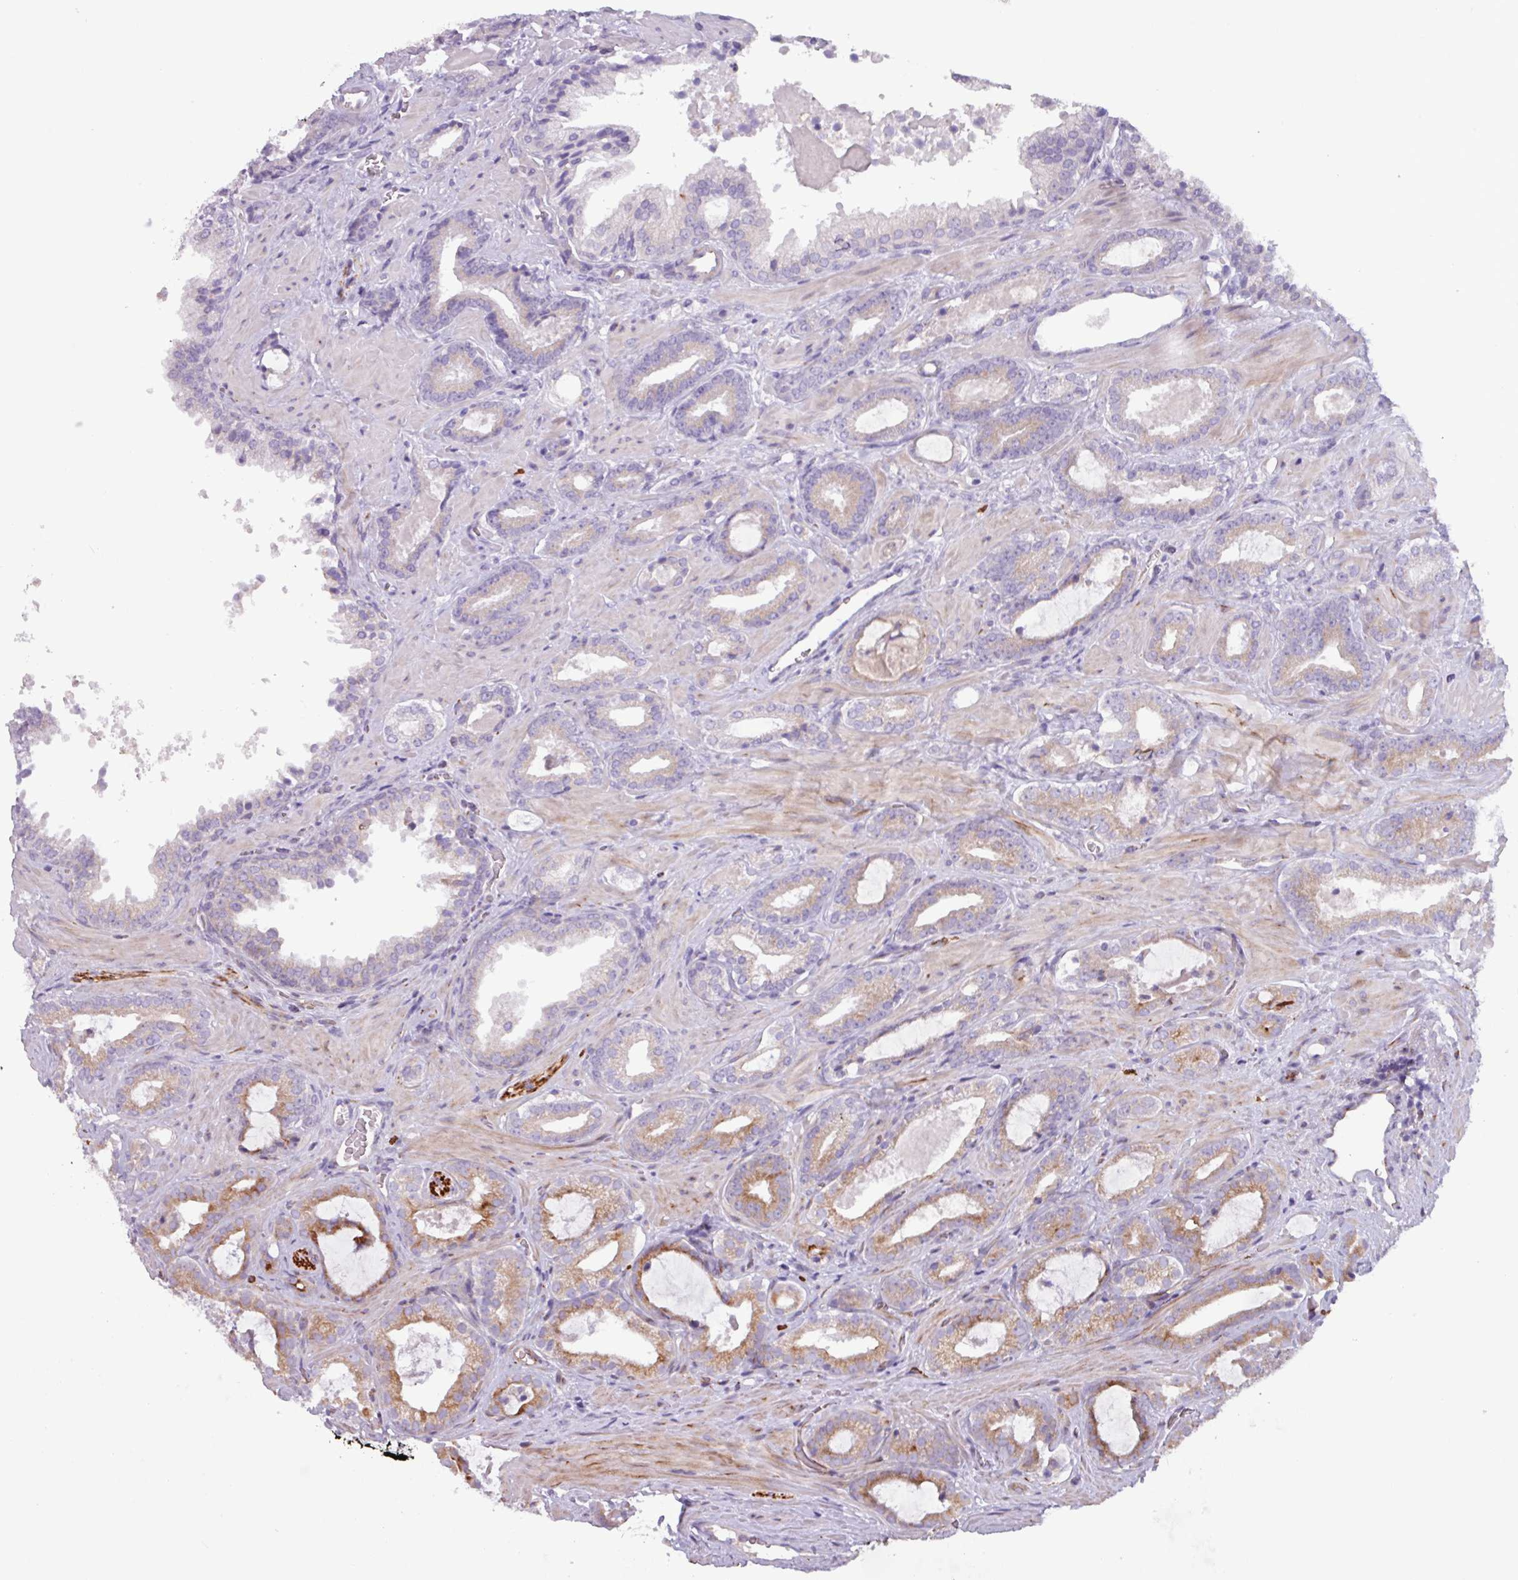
{"staining": {"intensity": "moderate", "quantity": "25%-75%", "location": "cytoplasmic/membranous"}, "tissue": "prostate cancer", "cell_type": "Tumor cells", "image_type": "cancer", "snomed": [{"axis": "morphology", "description": "Adenocarcinoma, Low grade"}, {"axis": "topography", "description": "Prostate"}], "caption": "Human adenocarcinoma (low-grade) (prostate) stained with a brown dye shows moderate cytoplasmic/membranous positive staining in approximately 25%-75% of tumor cells.", "gene": "ADGRE1", "patient": {"sex": "male", "age": 62}}